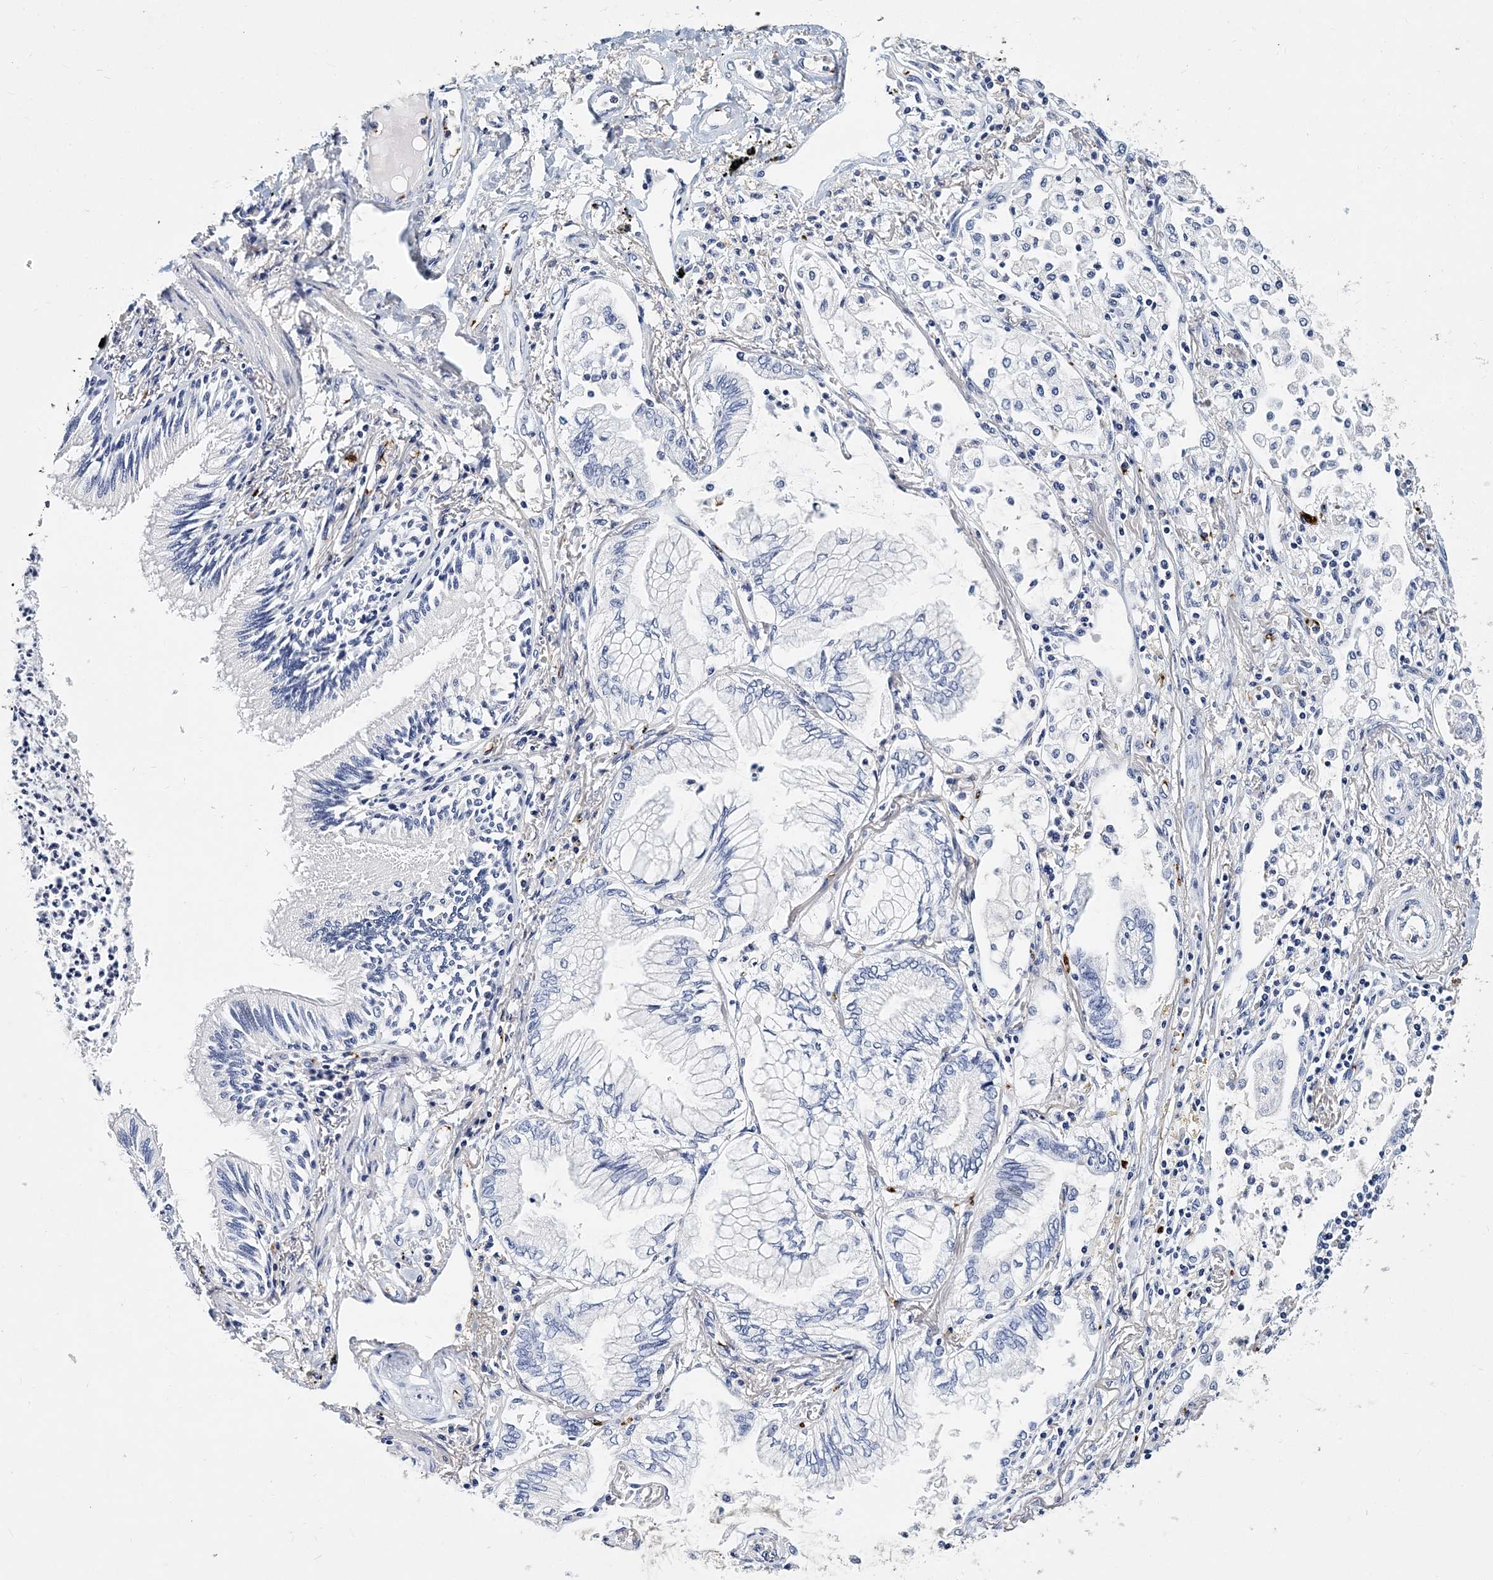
{"staining": {"intensity": "negative", "quantity": "none", "location": "none"}, "tissue": "lung cancer", "cell_type": "Tumor cells", "image_type": "cancer", "snomed": [{"axis": "morphology", "description": "Adenocarcinoma, NOS"}, {"axis": "topography", "description": "Lung"}], "caption": "DAB immunohistochemical staining of human lung adenocarcinoma reveals no significant expression in tumor cells.", "gene": "ITGA2B", "patient": {"sex": "female", "age": 70}}